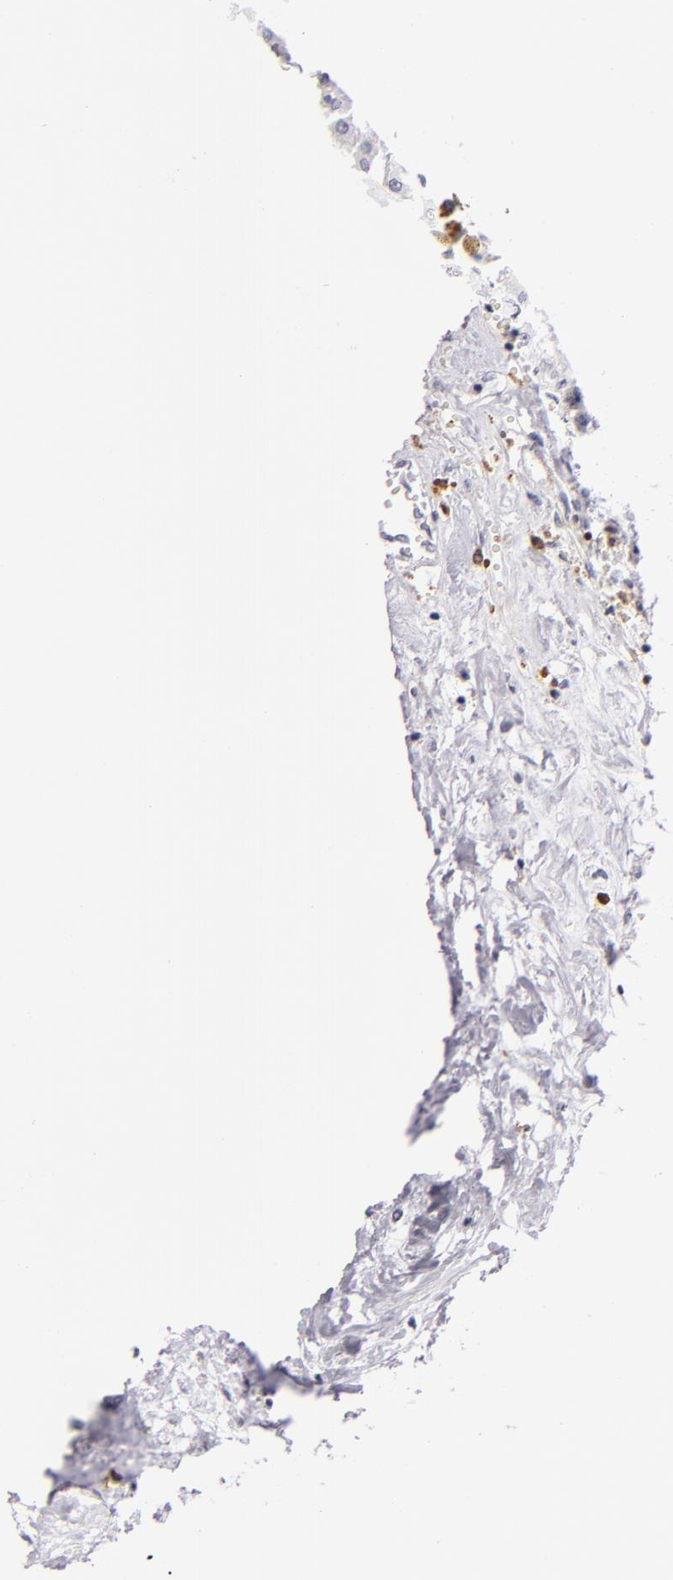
{"staining": {"intensity": "negative", "quantity": "none", "location": "none"}, "tissue": "renal cancer", "cell_type": "Tumor cells", "image_type": "cancer", "snomed": [{"axis": "morphology", "description": "Adenocarcinoma, NOS"}, {"axis": "topography", "description": "Kidney"}], "caption": "DAB (3,3'-diaminobenzidine) immunohistochemical staining of human adenocarcinoma (renal) demonstrates no significant expression in tumor cells.", "gene": "F13A1", "patient": {"sex": "male", "age": 78}}